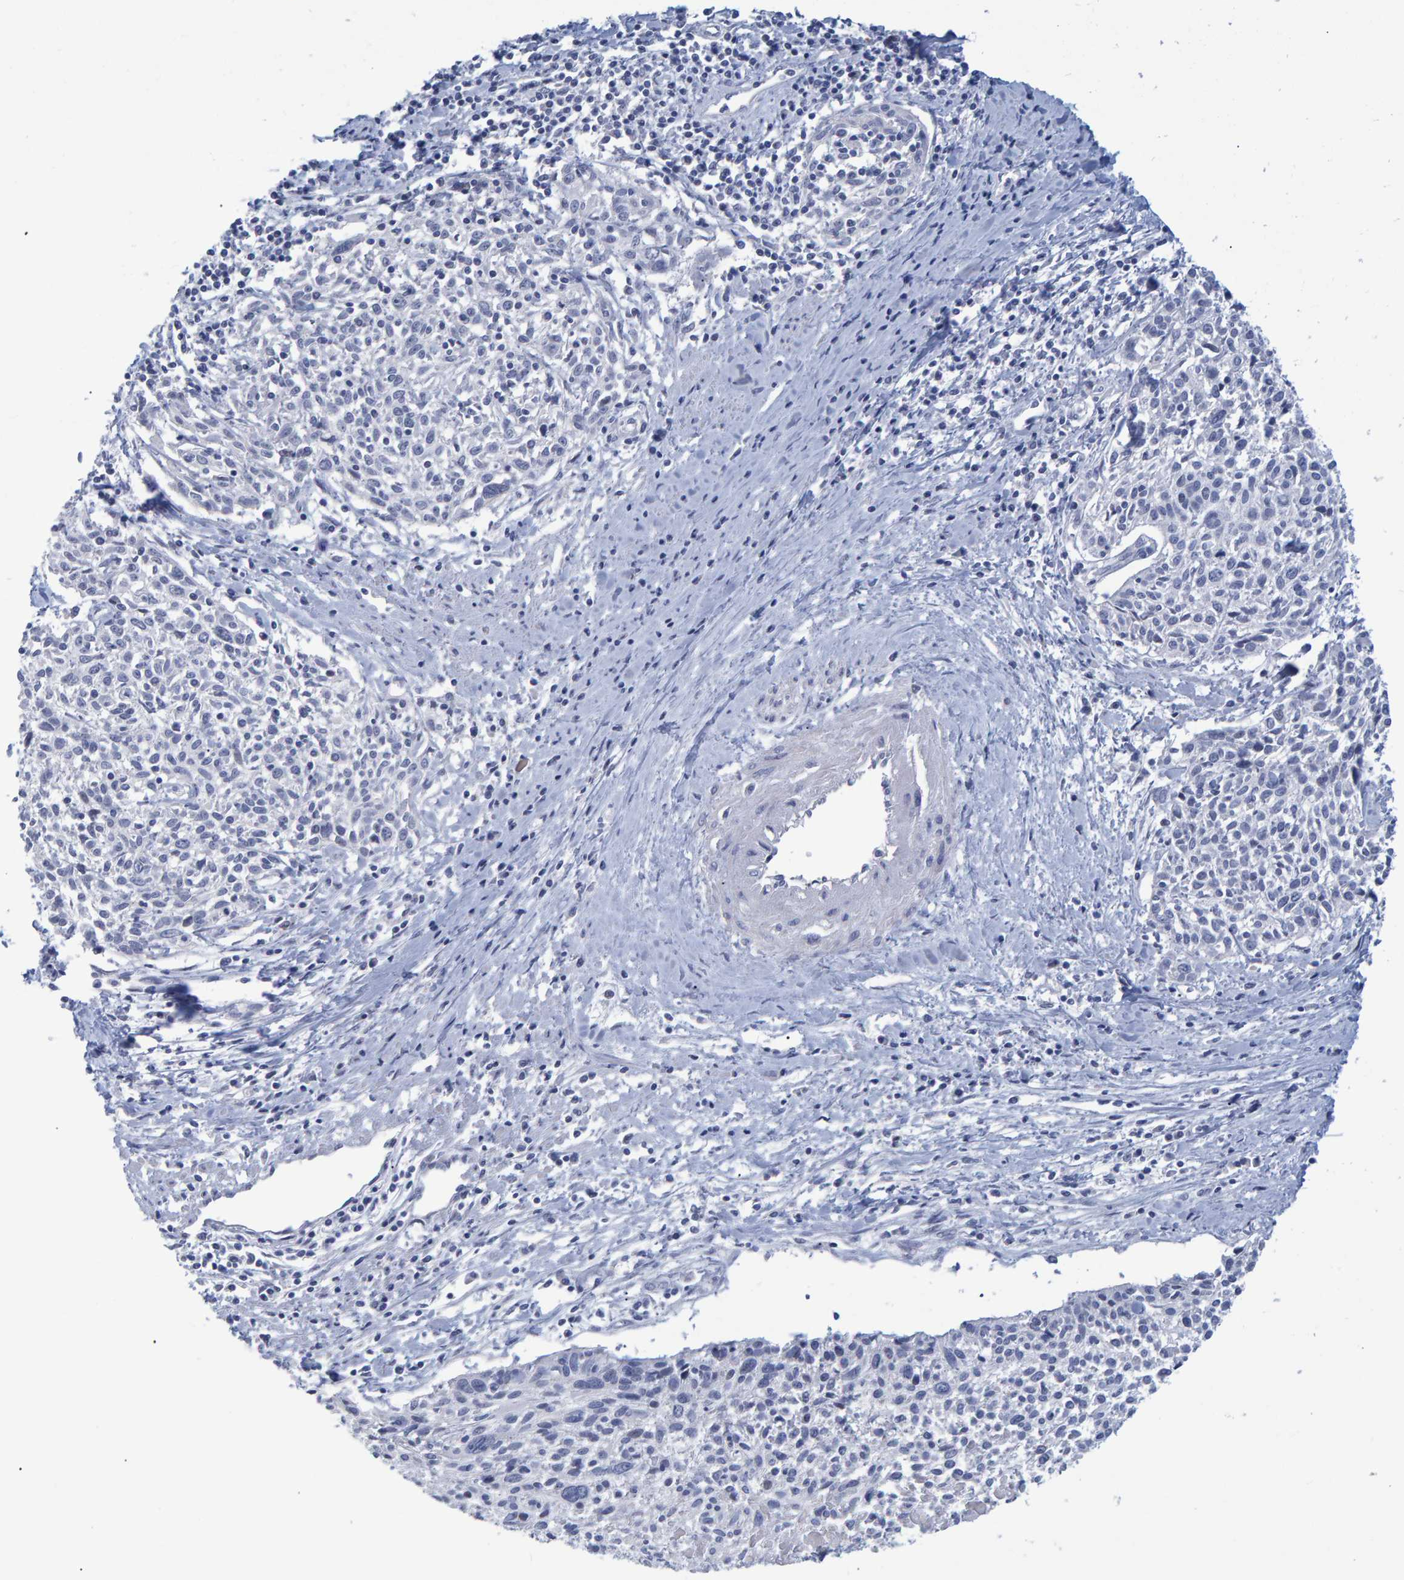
{"staining": {"intensity": "negative", "quantity": "none", "location": "none"}, "tissue": "cervical cancer", "cell_type": "Tumor cells", "image_type": "cancer", "snomed": [{"axis": "morphology", "description": "Squamous cell carcinoma, NOS"}, {"axis": "topography", "description": "Cervix"}], "caption": "Protein analysis of cervical squamous cell carcinoma shows no significant positivity in tumor cells. (DAB (3,3'-diaminobenzidine) IHC, high magnification).", "gene": "PROCA1", "patient": {"sex": "female", "age": 51}}